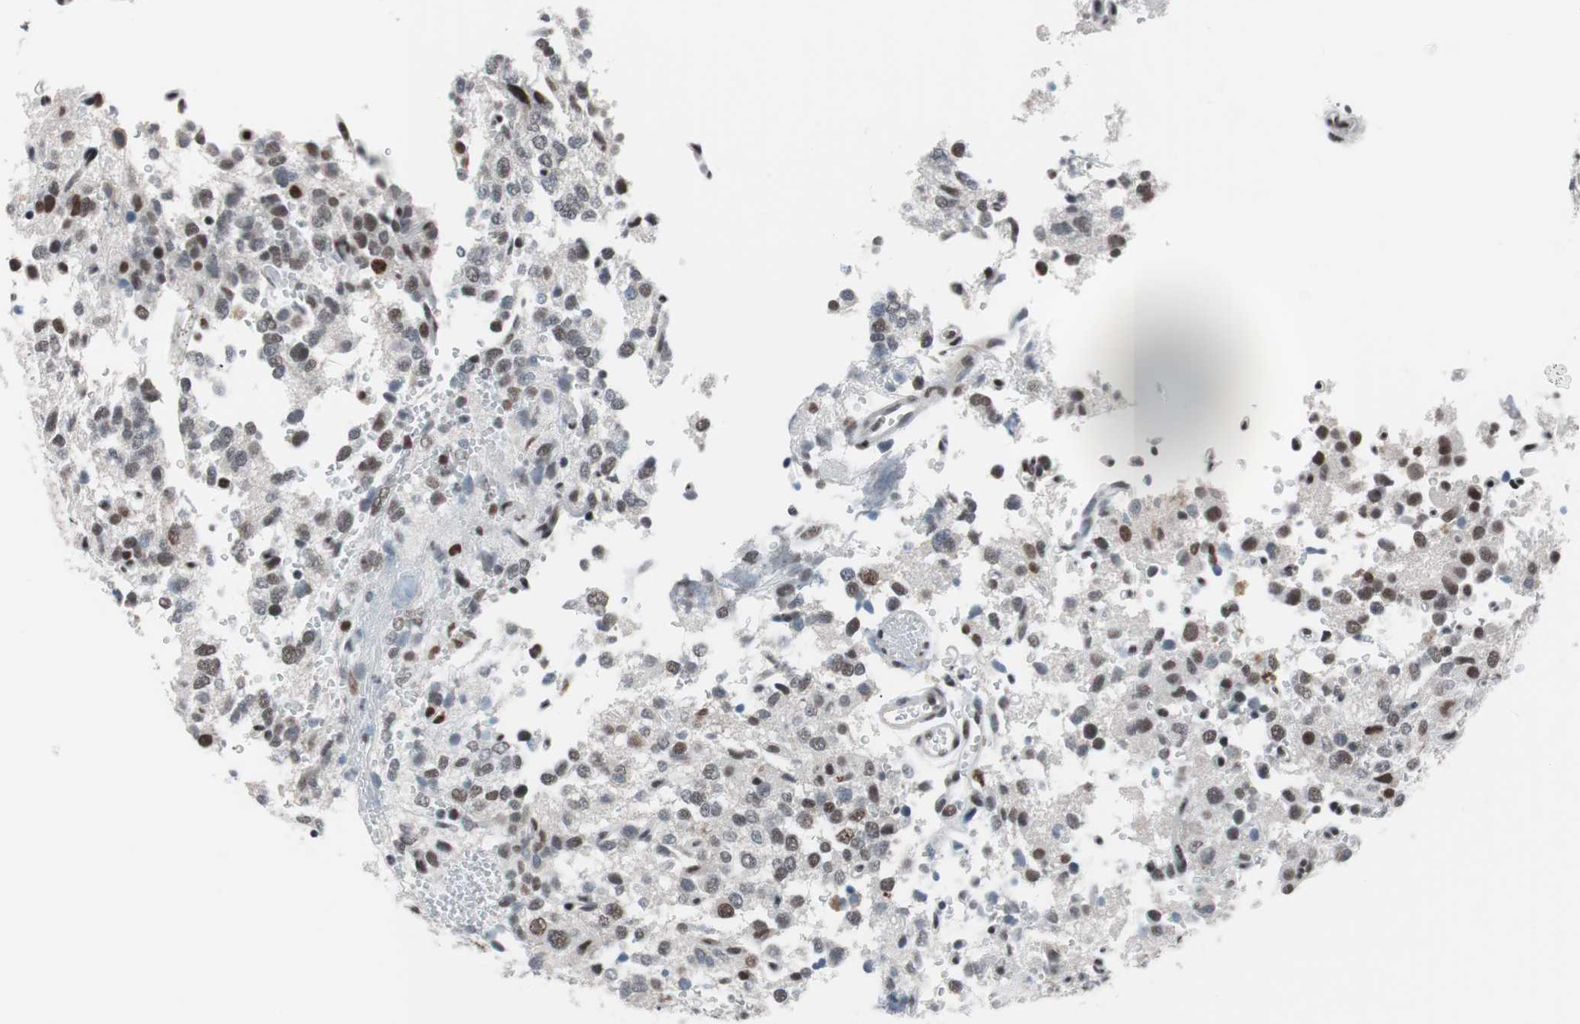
{"staining": {"intensity": "strong", "quantity": ">75%", "location": "nuclear"}, "tissue": "glioma", "cell_type": "Tumor cells", "image_type": "cancer", "snomed": [{"axis": "morphology", "description": "Glioma, malignant, High grade"}, {"axis": "topography", "description": "Brain"}], "caption": "Protein staining of high-grade glioma (malignant) tissue exhibits strong nuclear staining in approximately >75% of tumor cells.", "gene": "ARID1A", "patient": {"sex": "male", "age": 47}}